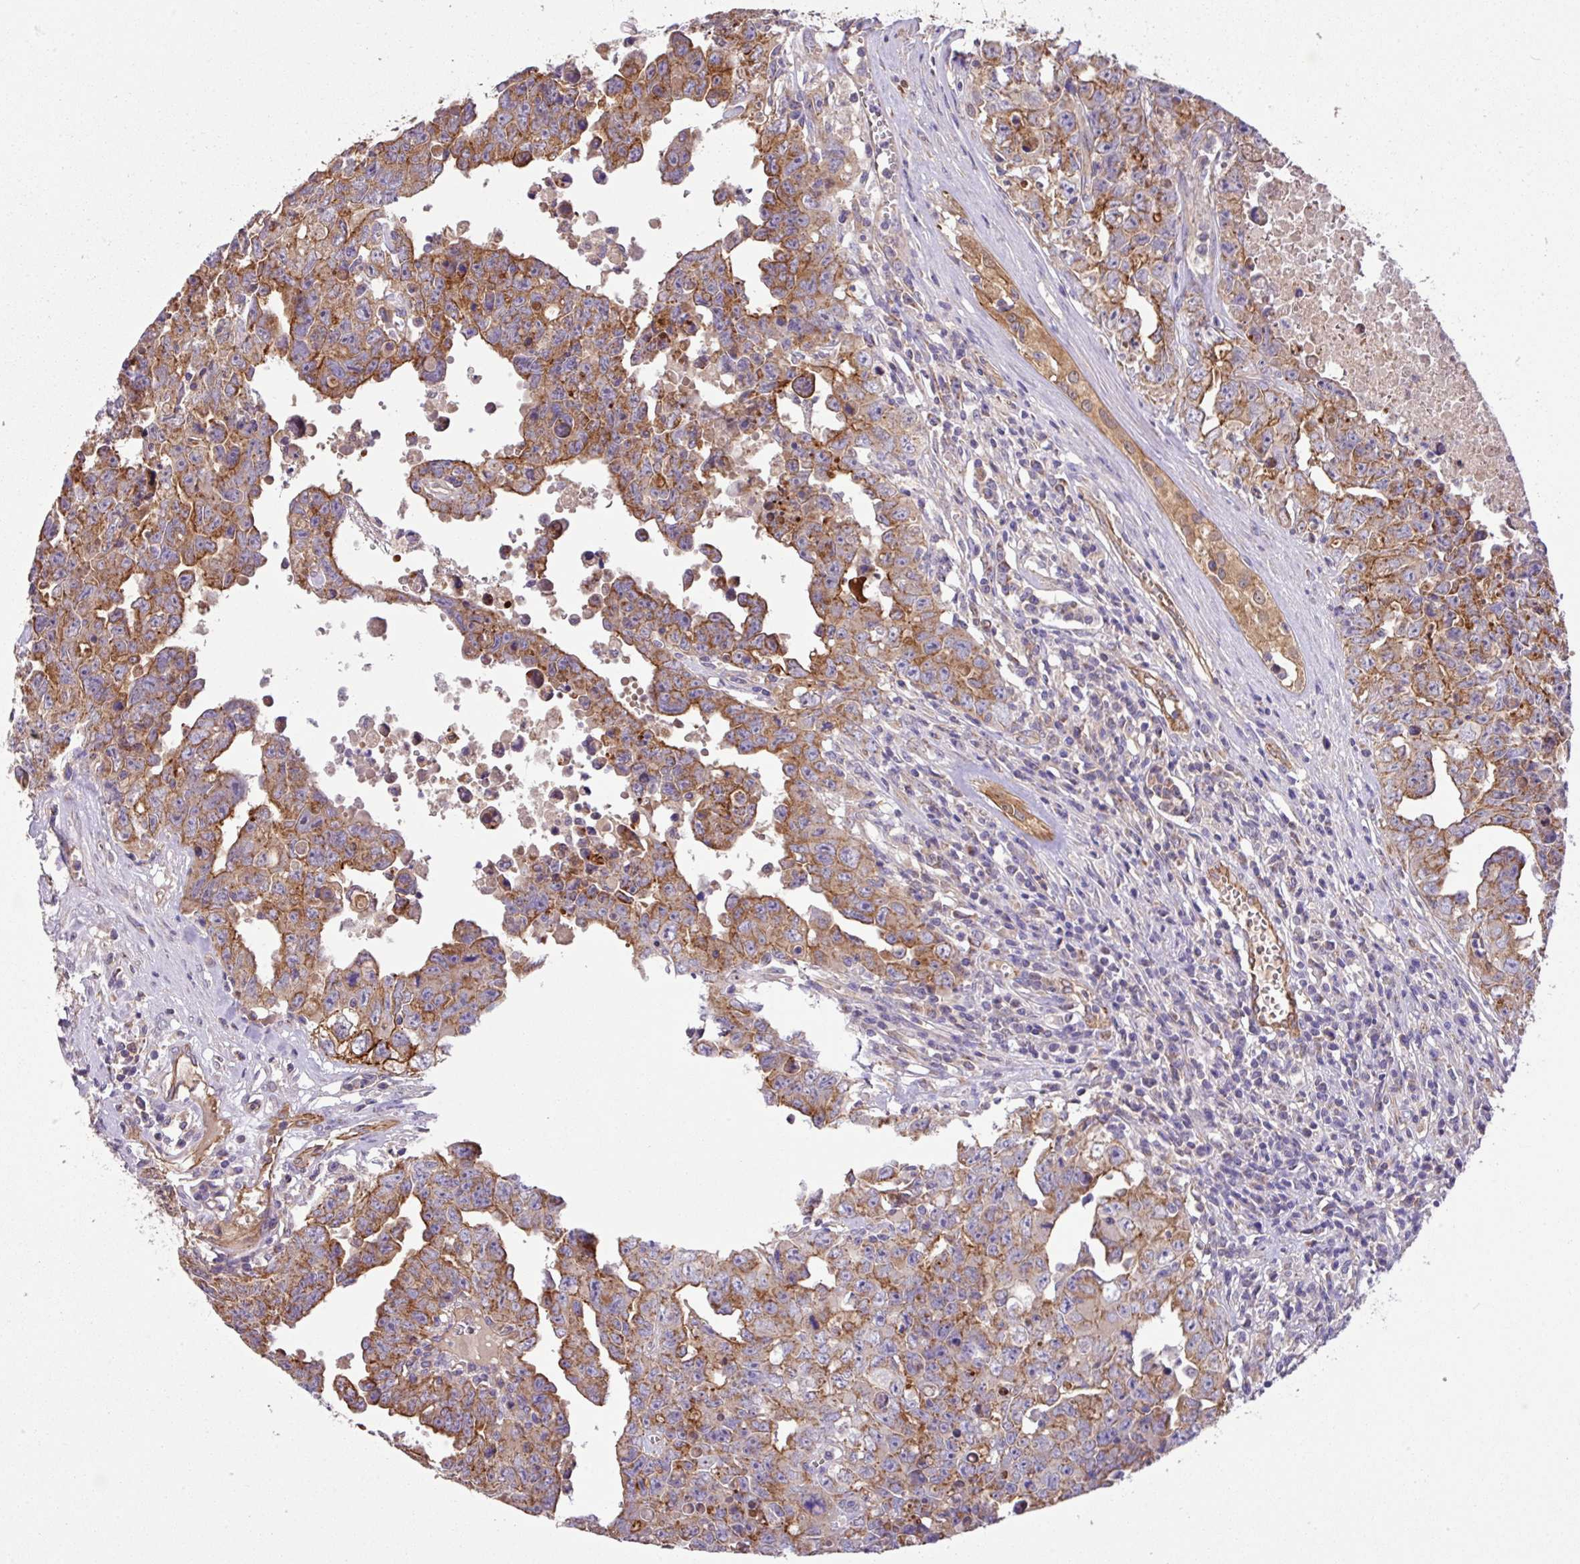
{"staining": {"intensity": "strong", "quantity": ">75%", "location": "cytoplasmic/membranous"}, "tissue": "testis cancer", "cell_type": "Tumor cells", "image_type": "cancer", "snomed": [{"axis": "morphology", "description": "Carcinoma, Embryonal, NOS"}, {"axis": "topography", "description": "Testis"}], "caption": "Testis embryonal carcinoma was stained to show a protein in brown. There is high levels of strong cytoplasmic/membranous expression in about >75% of tumor cells.", "gene": "LRRC53", "patient": {"sex": "male", "age": 24}}